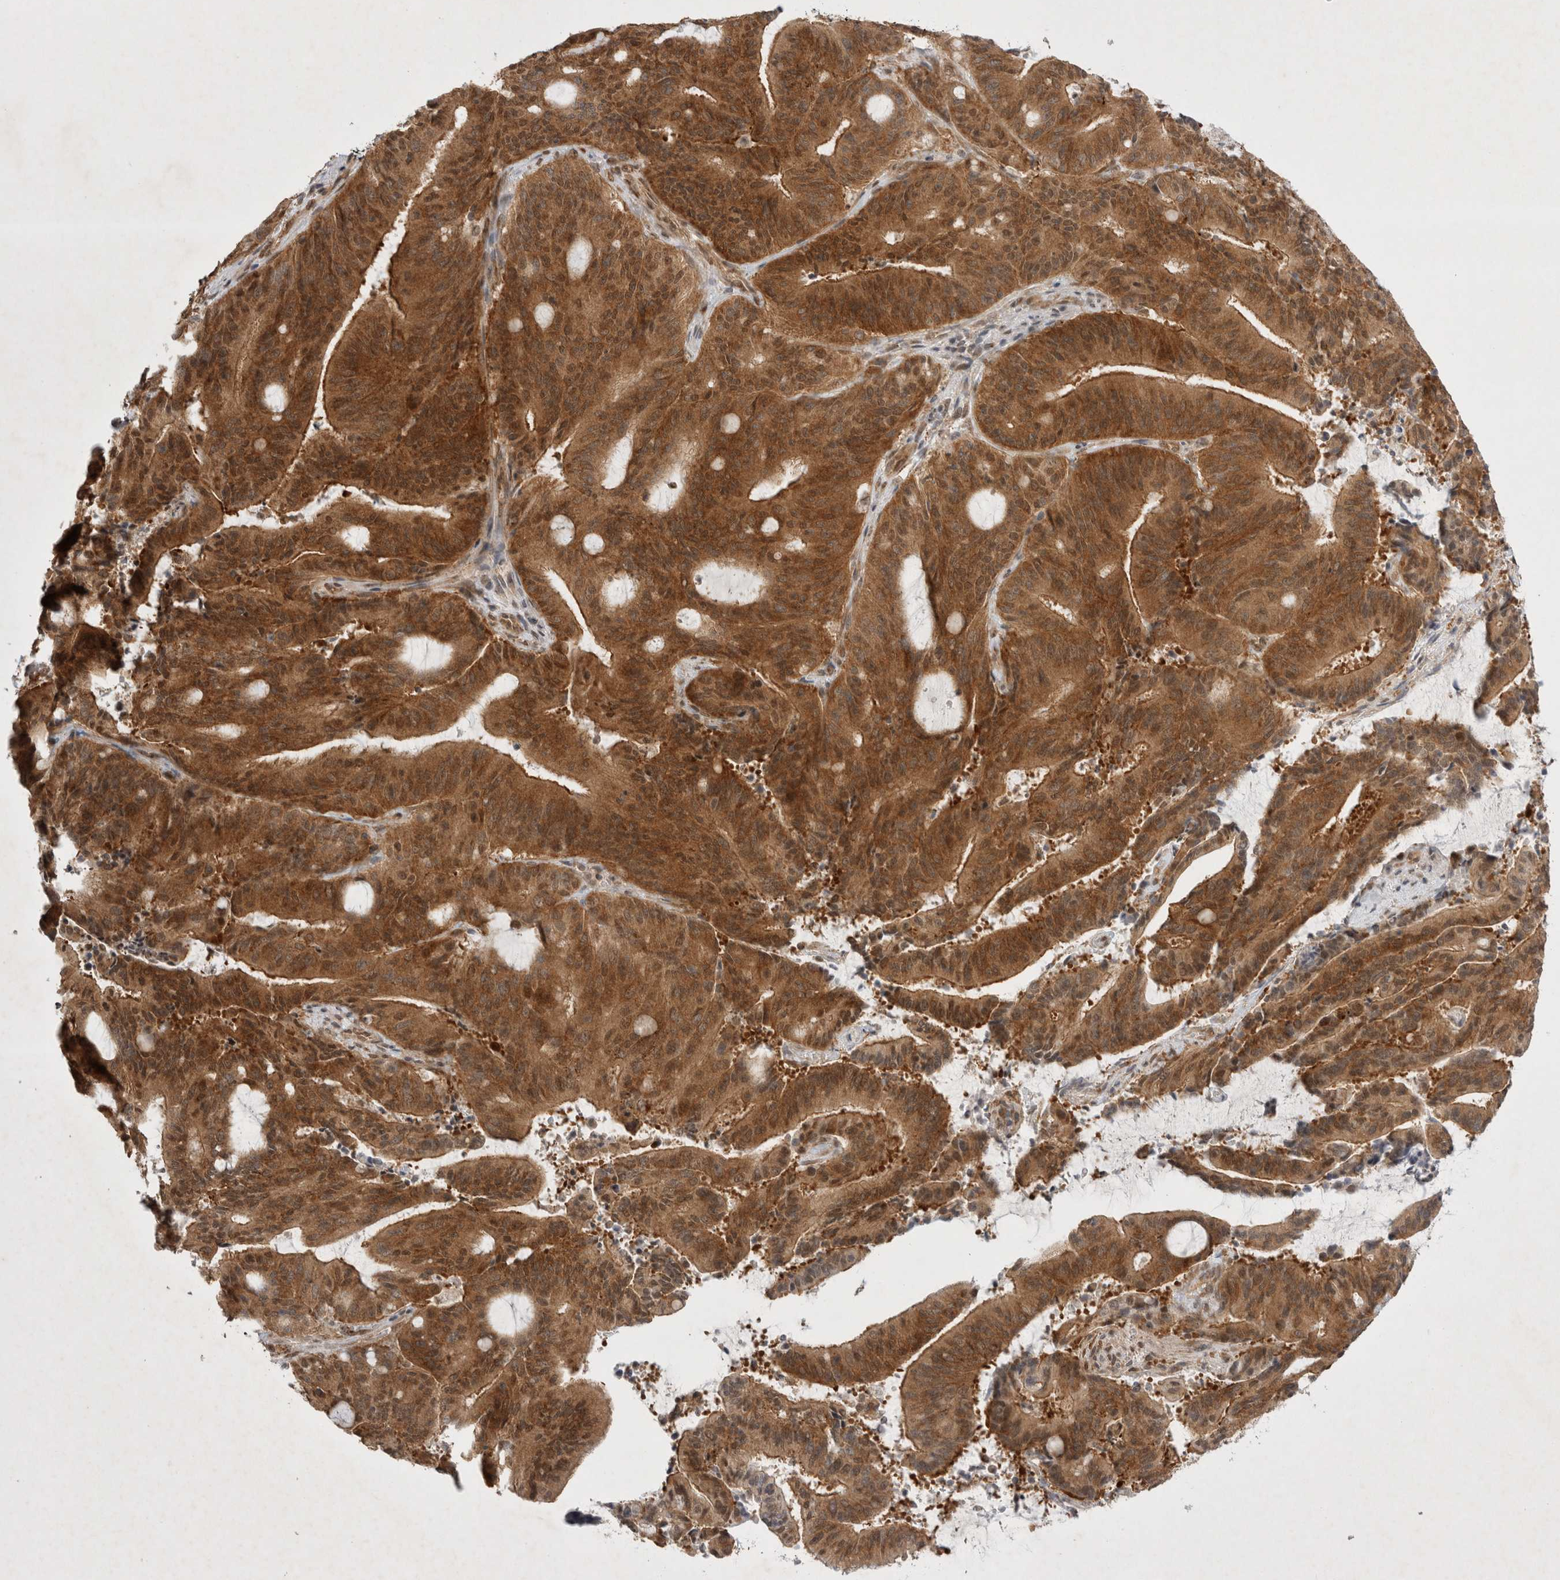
{"staining": {"intensity": "strong", "quantity": ">75%", "location": "cytoplasmic/membranous"}, "tissue": "liver cancer", "cell_type": "Tumor cells", "image_type": "cancer", "snomed": [{"axis": "morphology", "description": "Normal tissue, NOS"}, {"axis": "morphology", "description": "Cholangiocarcinoma"}, {"axis": "topography", "description": "Liver"}, {"axis": "topography", "description": "Peripheral nerve tissue"}], "caption": "Strong cytoplasmic/membranous positivity is present in approximately >75% of tumor cells in cholangiocarcinoma (liver).", "gene": "WIPF2", "patient": {"sex": "female", "age": 73}}